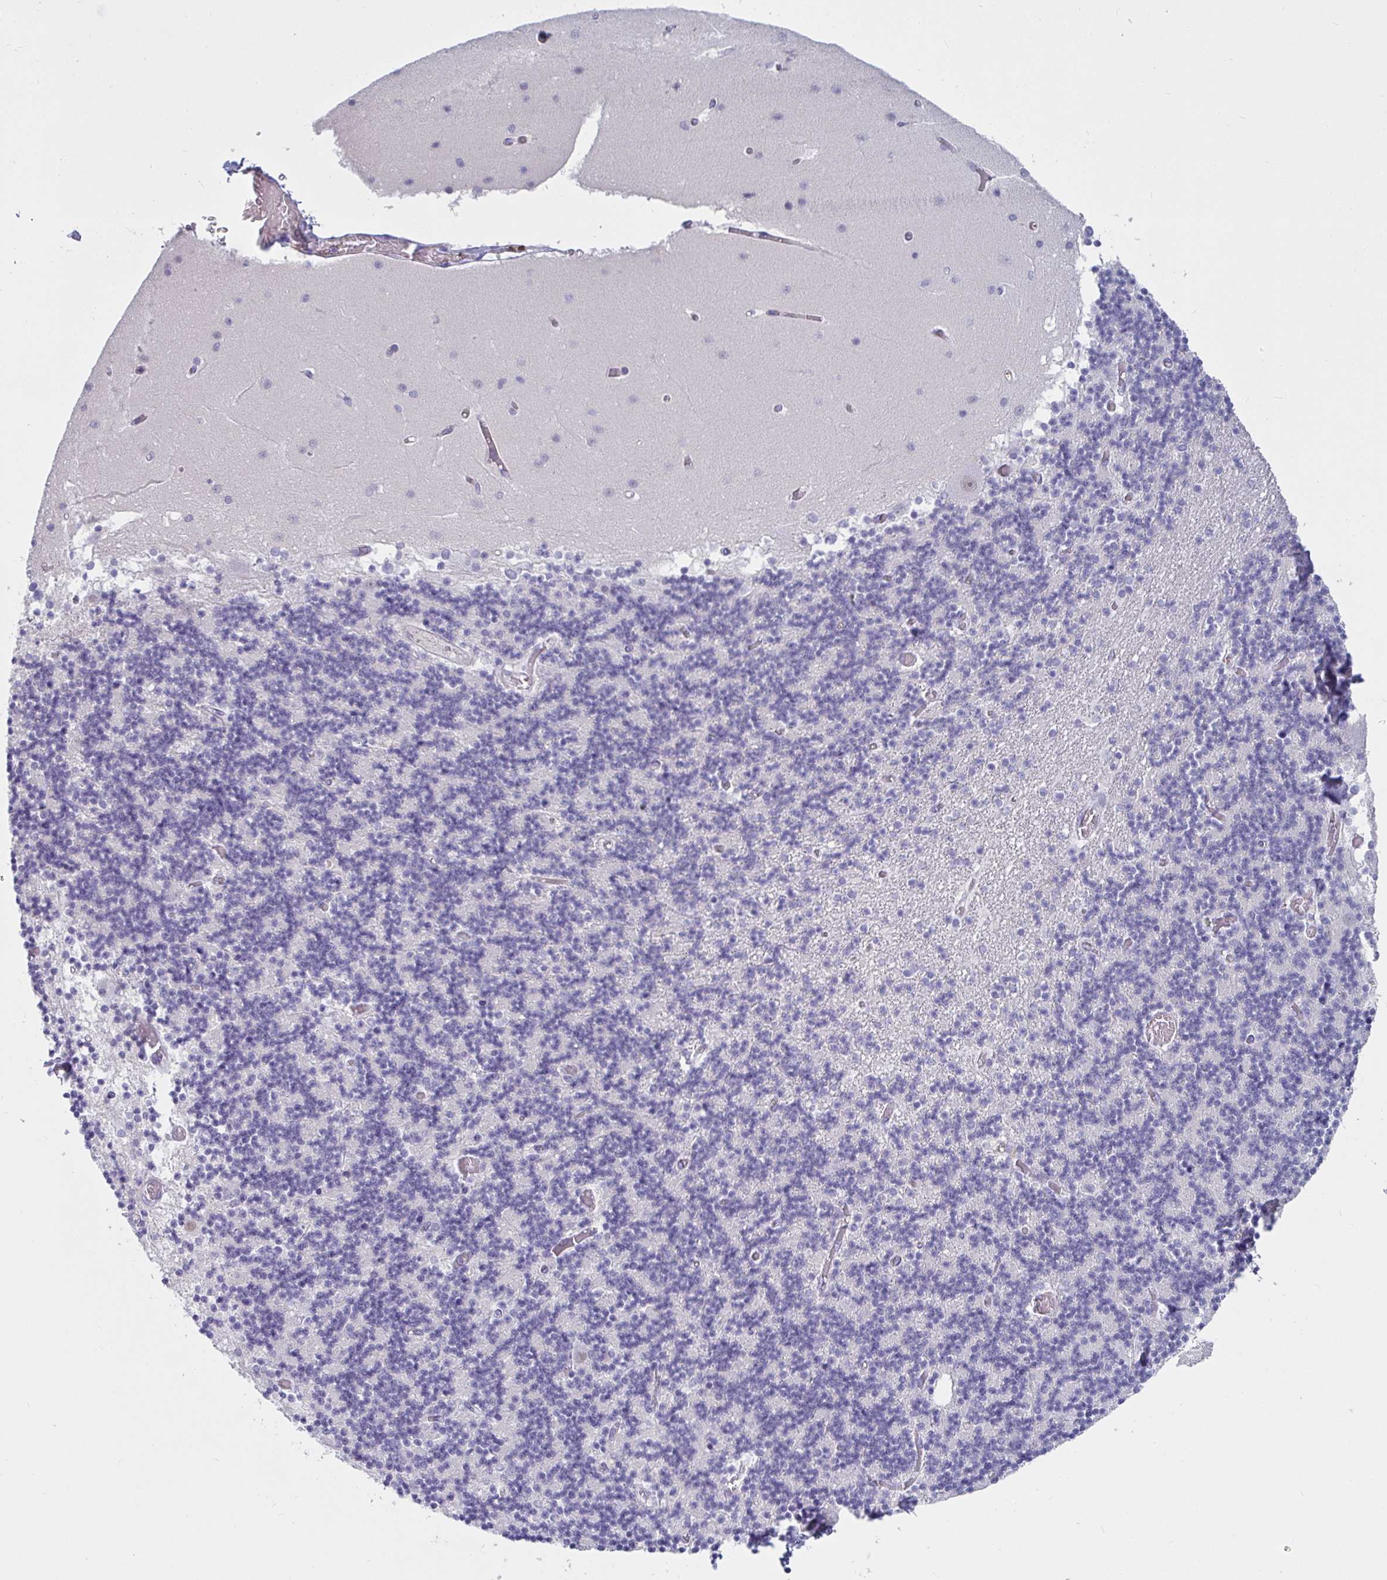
{"staining": {"intensity": "negative", "quantity": "none", "location": "none"}, "tissue": "cerebellum", "cell_type": "Cells in granular layer", "image_type": "normal", "snomed": [{"axis": "morphology", "description": "Normal tissue, NOS"}, {"axis": "topography", "description": "Cerebellum"}], "caption": "Immunohistochemistry (IHC) micrograph of unremarkable cerebellum: human cerebellum stained with DAB (3,3'-diaminobenzidine) displays no significant protein positivity in cells in granular layer.", "gene": "NPY", "patient": {"sex": "female", "age": 28}}